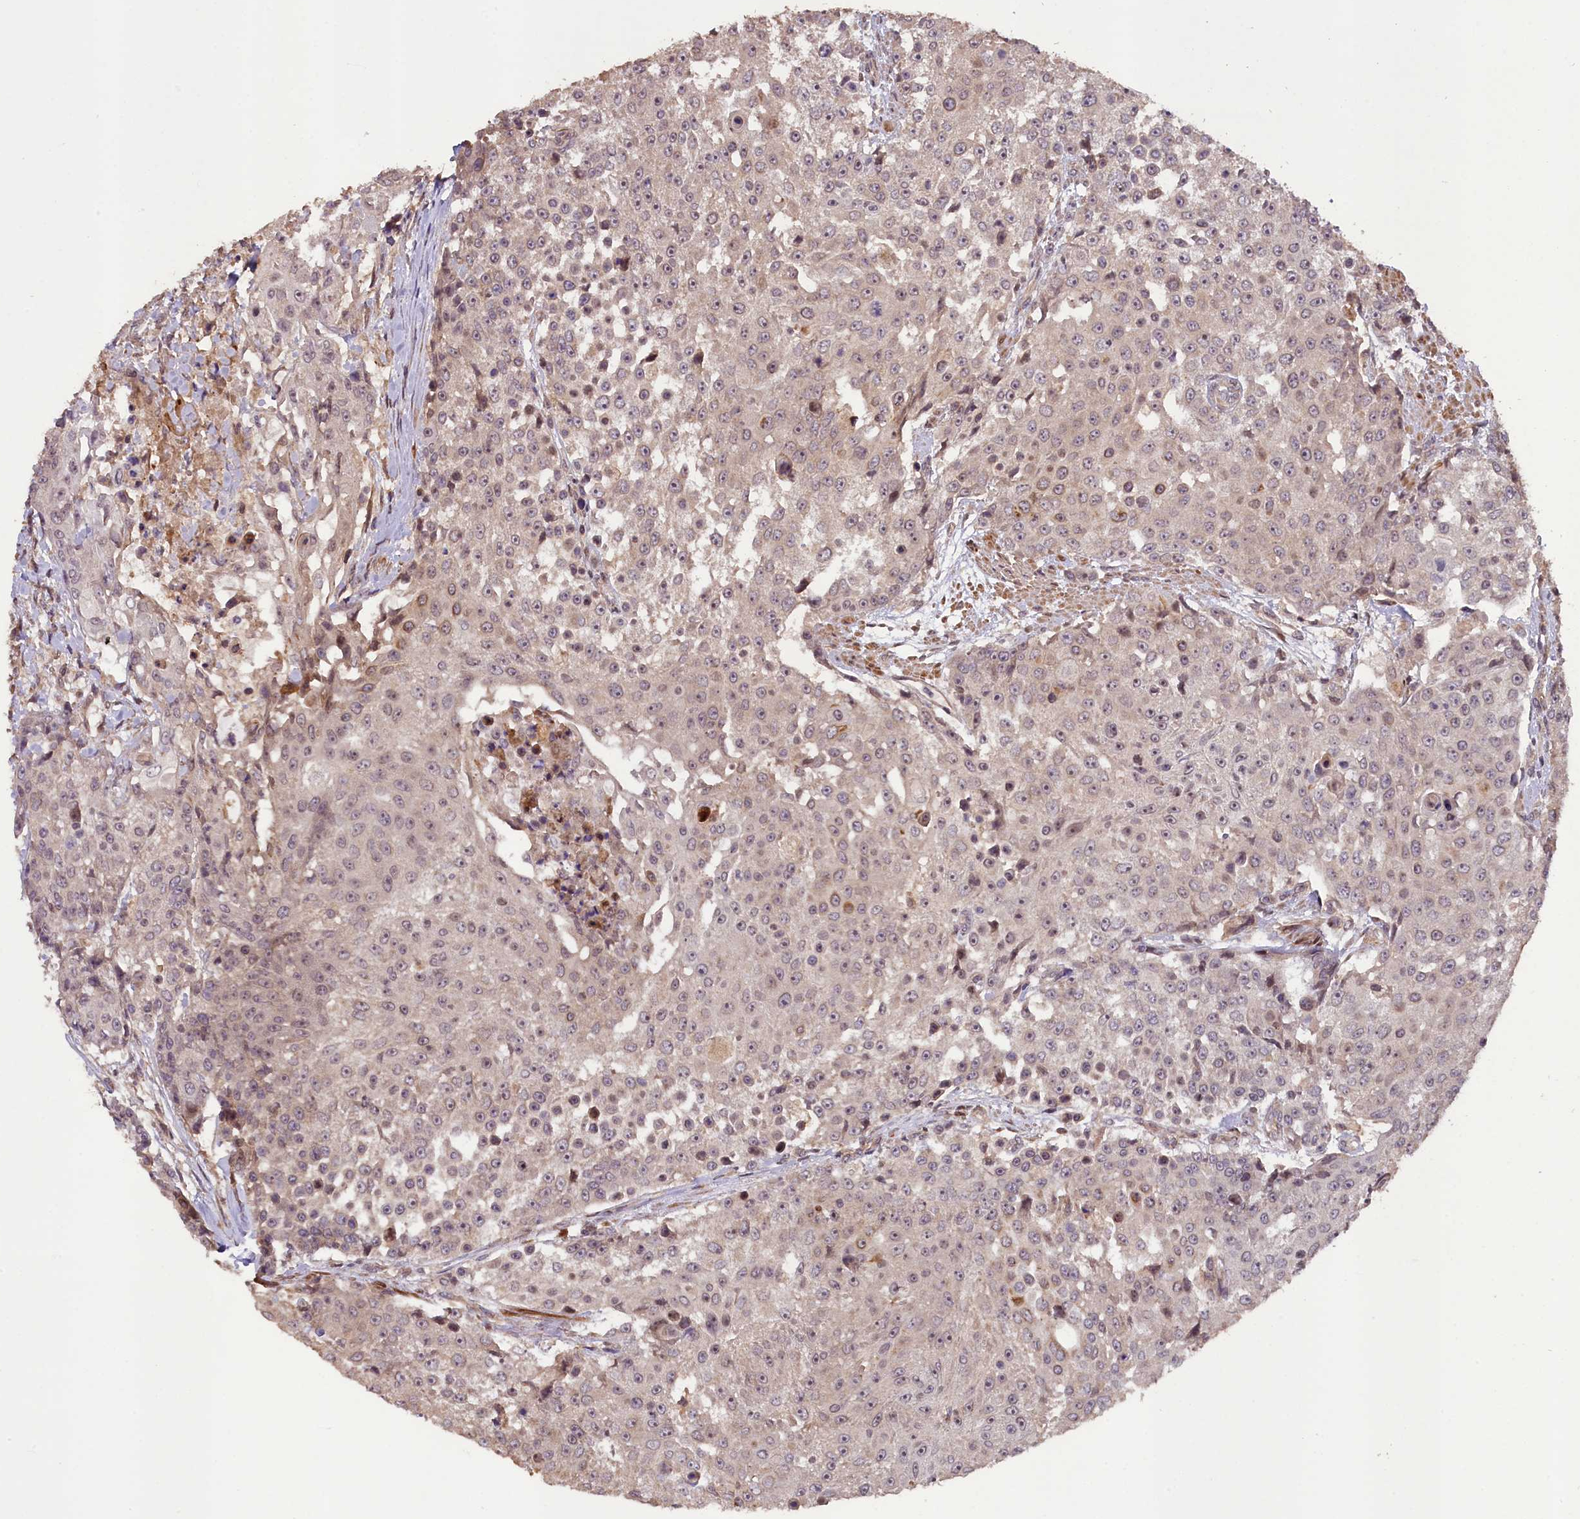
{"staining": {"intensity": "weak", "quantity": "<25%", "location": "cytoplasmic/membranous"}, "tissue": "urothelial cancer", "cell_type": "Tumor cells", "image_type": "cancer", "snomed": [{"axis": "morphology", "description": "Urothelial carcinoma, High grade"}, {"axis": "topography", "description": "Urinary bladder"}], "caption": "The IHC micrograph has no significant positivity in tumor cells of urothelial cancer tissue.", "gene": "DNAJB9", "patient": {"sex": "female", "age": 63}}